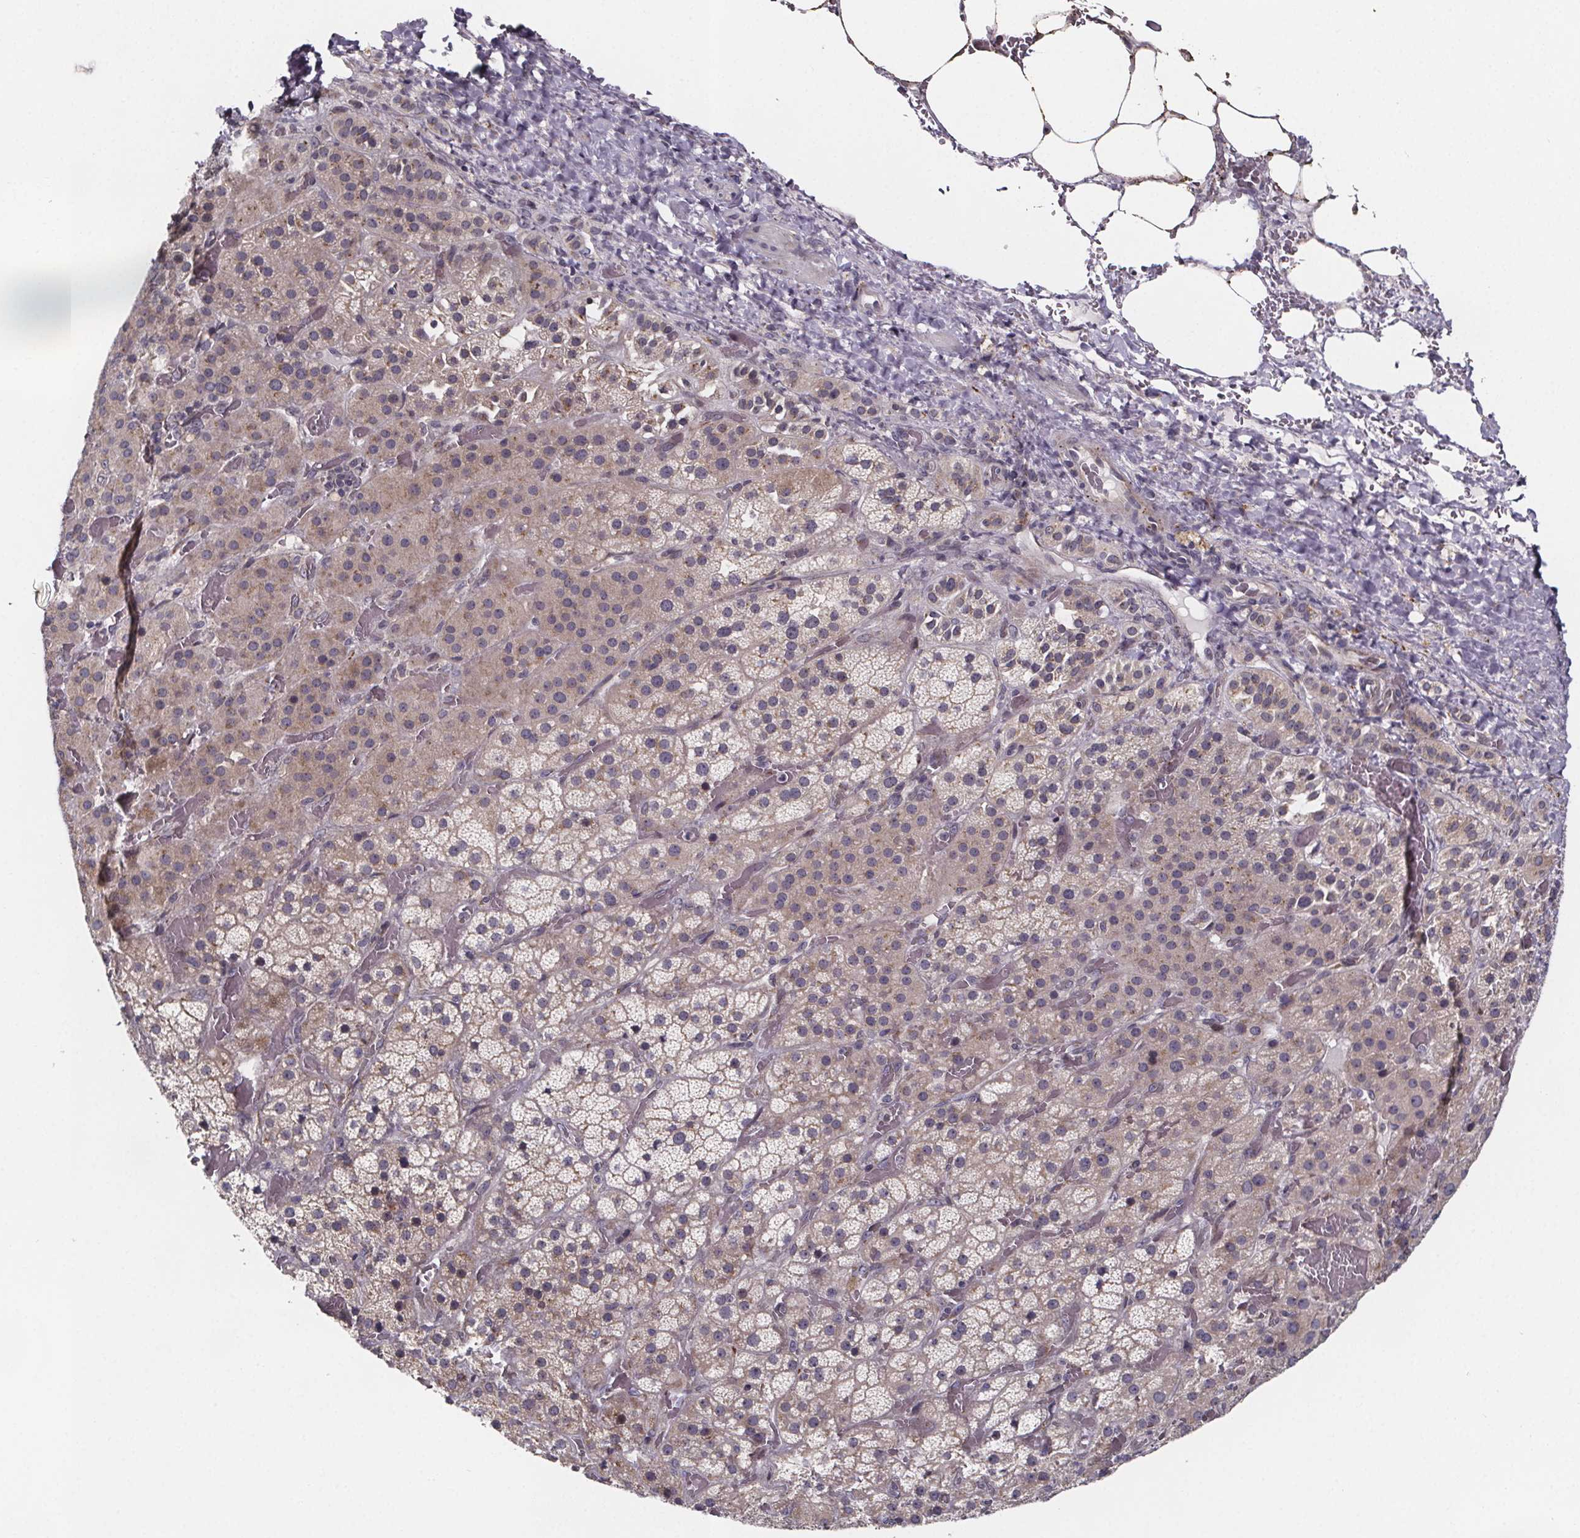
{"staining": {"intensity": "weak", "quantity": "25%-75%", "location": "cytoplasmic/membranous"}, "tissue": "adrenal gland", "cell_type": "Glandular cells", "image_type": "normal", "snomed": [{"axis": "morphology", "description": "Normal tissue, NOS"}, {"axis": "topography", "description": "Adrenal gland"}], "caption": "Protein positivity by immunohistochemistry (IHC) demonstrates weak cytoplasmic/membranous staining in about 25%-75% of glandular cells in unremarkable adrenal gland. The staining is performed using DAB brown chromogen to label protein expression. The nuclei are counter-stained blue using hematoxylin.", "gene": "NDST1", "patient": {"sex": "male", "age": 57}}